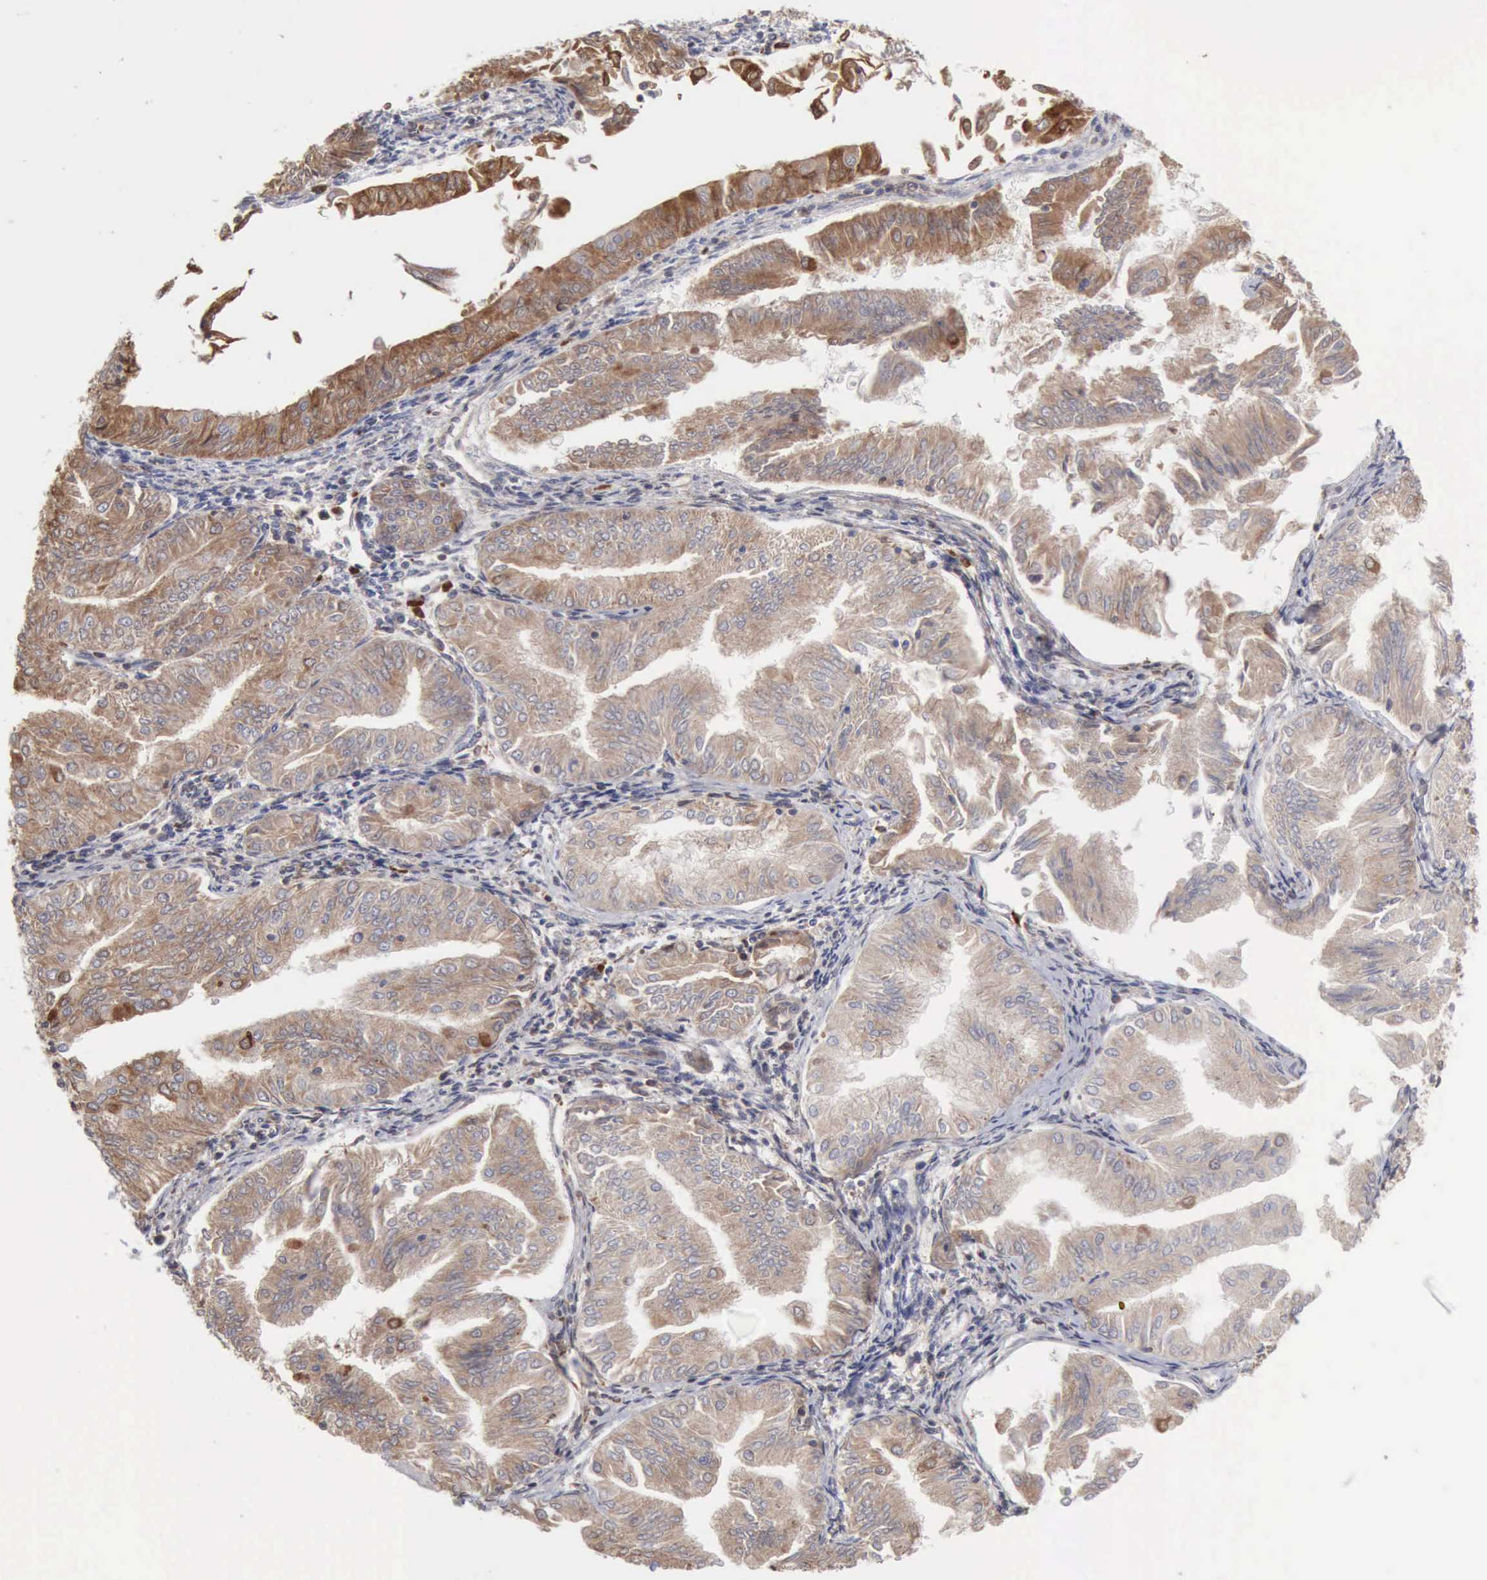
{"staining": {"intensity": "moderate", "quantity": ">75%", "location": "cytoplasmic/membranous"}, "tissue": "endometrial cancer", "cell_type": "Tumor cells", "image_type": "cancer", "snomed": [{"axis": "morphology", "description": "Adenocarcinoma, NOS"}, {"axis": "topography", "description": "Endometrium"}], "caption": "Immunohistochemical staining of human endometrial cancer demonstrates medium levels of moderate cytoplasmic/membranous protein expression in about >75% of tumor cells.", "gene": "APOL2", "patient": {"sex": "female", "age": 53}}